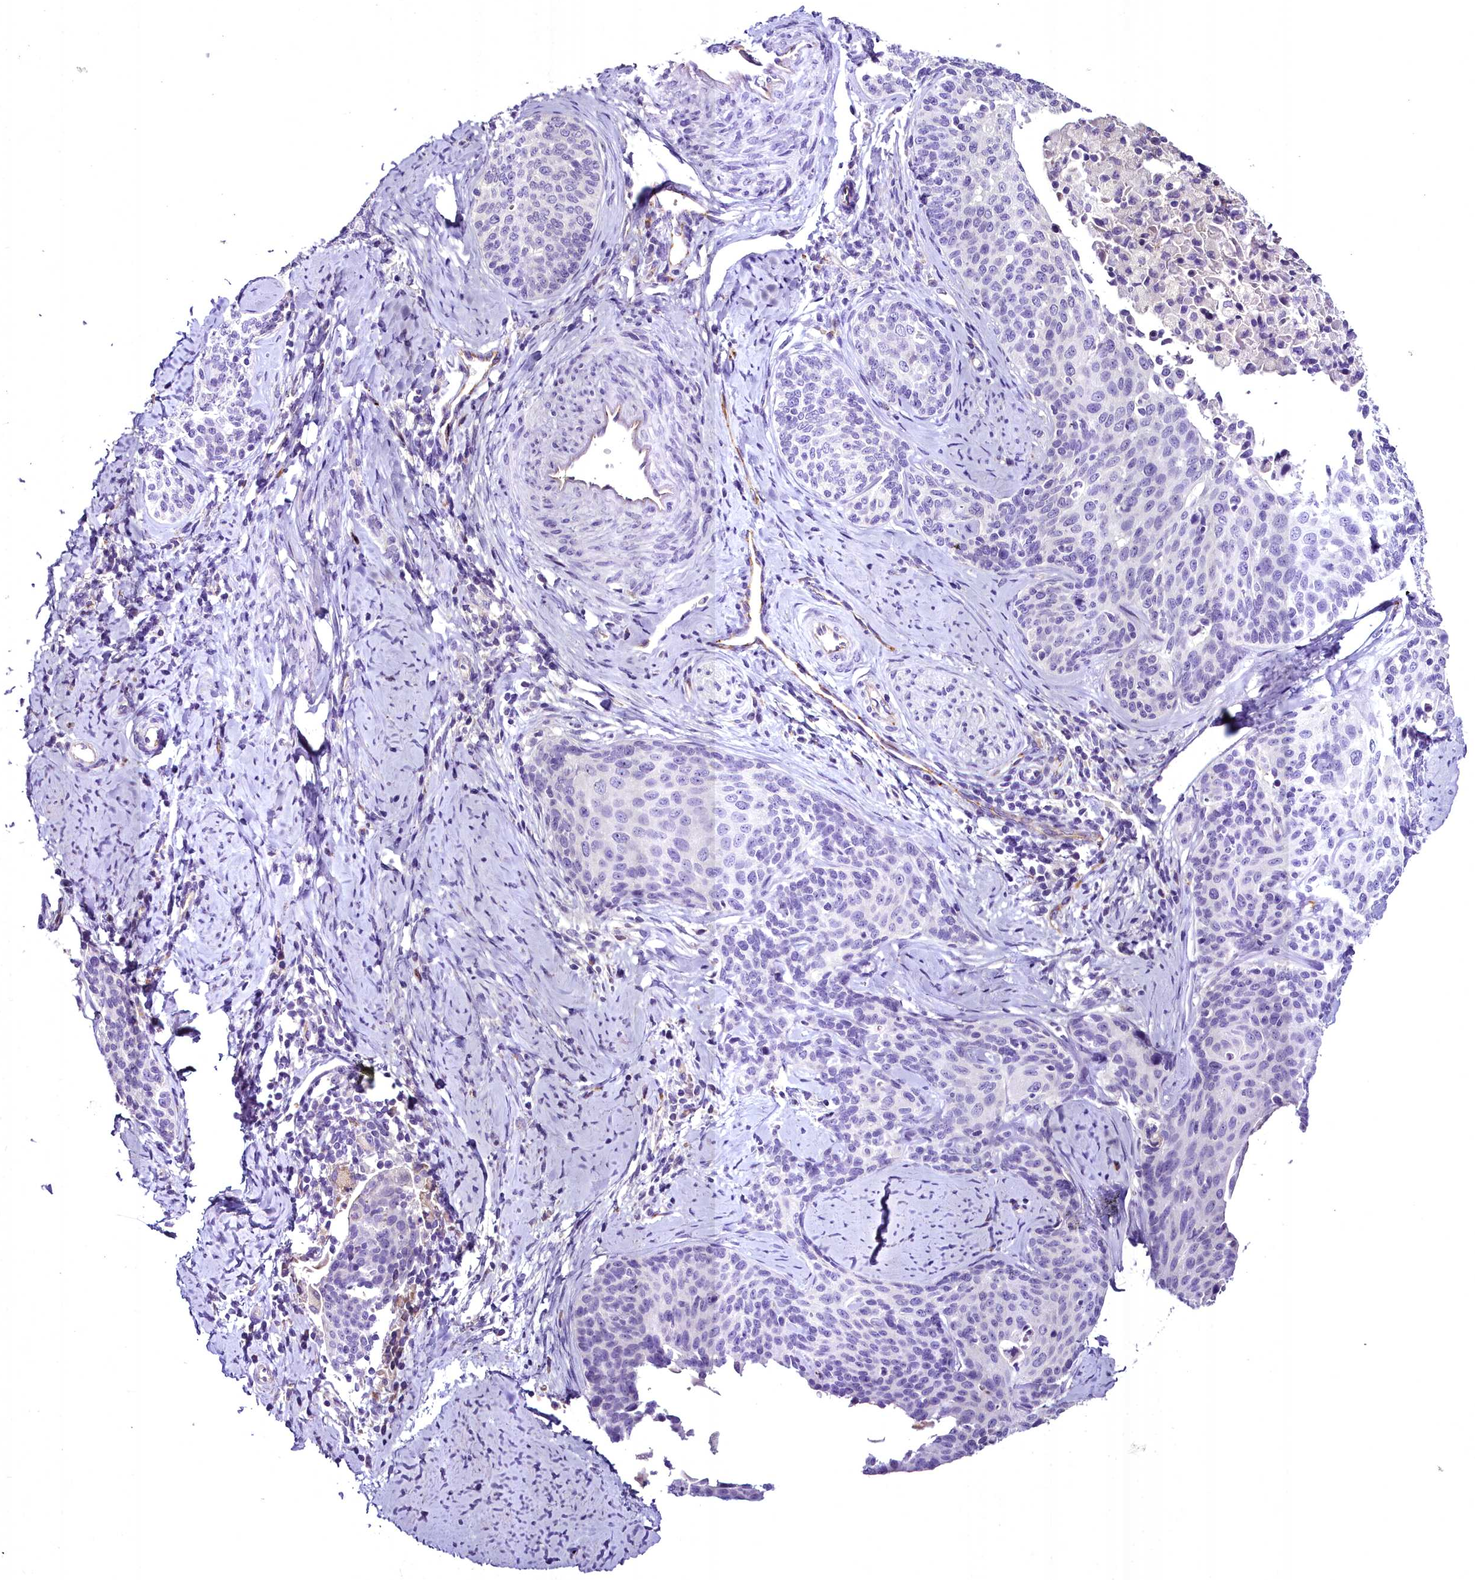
{"staining": {"intensity": "negative", "quantity": "none", "location": "none"}, "tissue": "cervical cancer", "cell_type": "Tumor cells", "image_type": "cancer", "snomed": [{"axis": "morphology", "description": "Squamous cell carcinoma, NOS"}, {"axis": "topography", "description": "Cervix"}], "caption": "Immunohistochemistry histopathology image of neoplastic tissue: cervical cancer stained with DAB (3,3'-diaminobenzidine) displays no significant protein staining in tumor cells.", "gene": "MS4A18", "patient": {"sex": "female", "age": 50}}